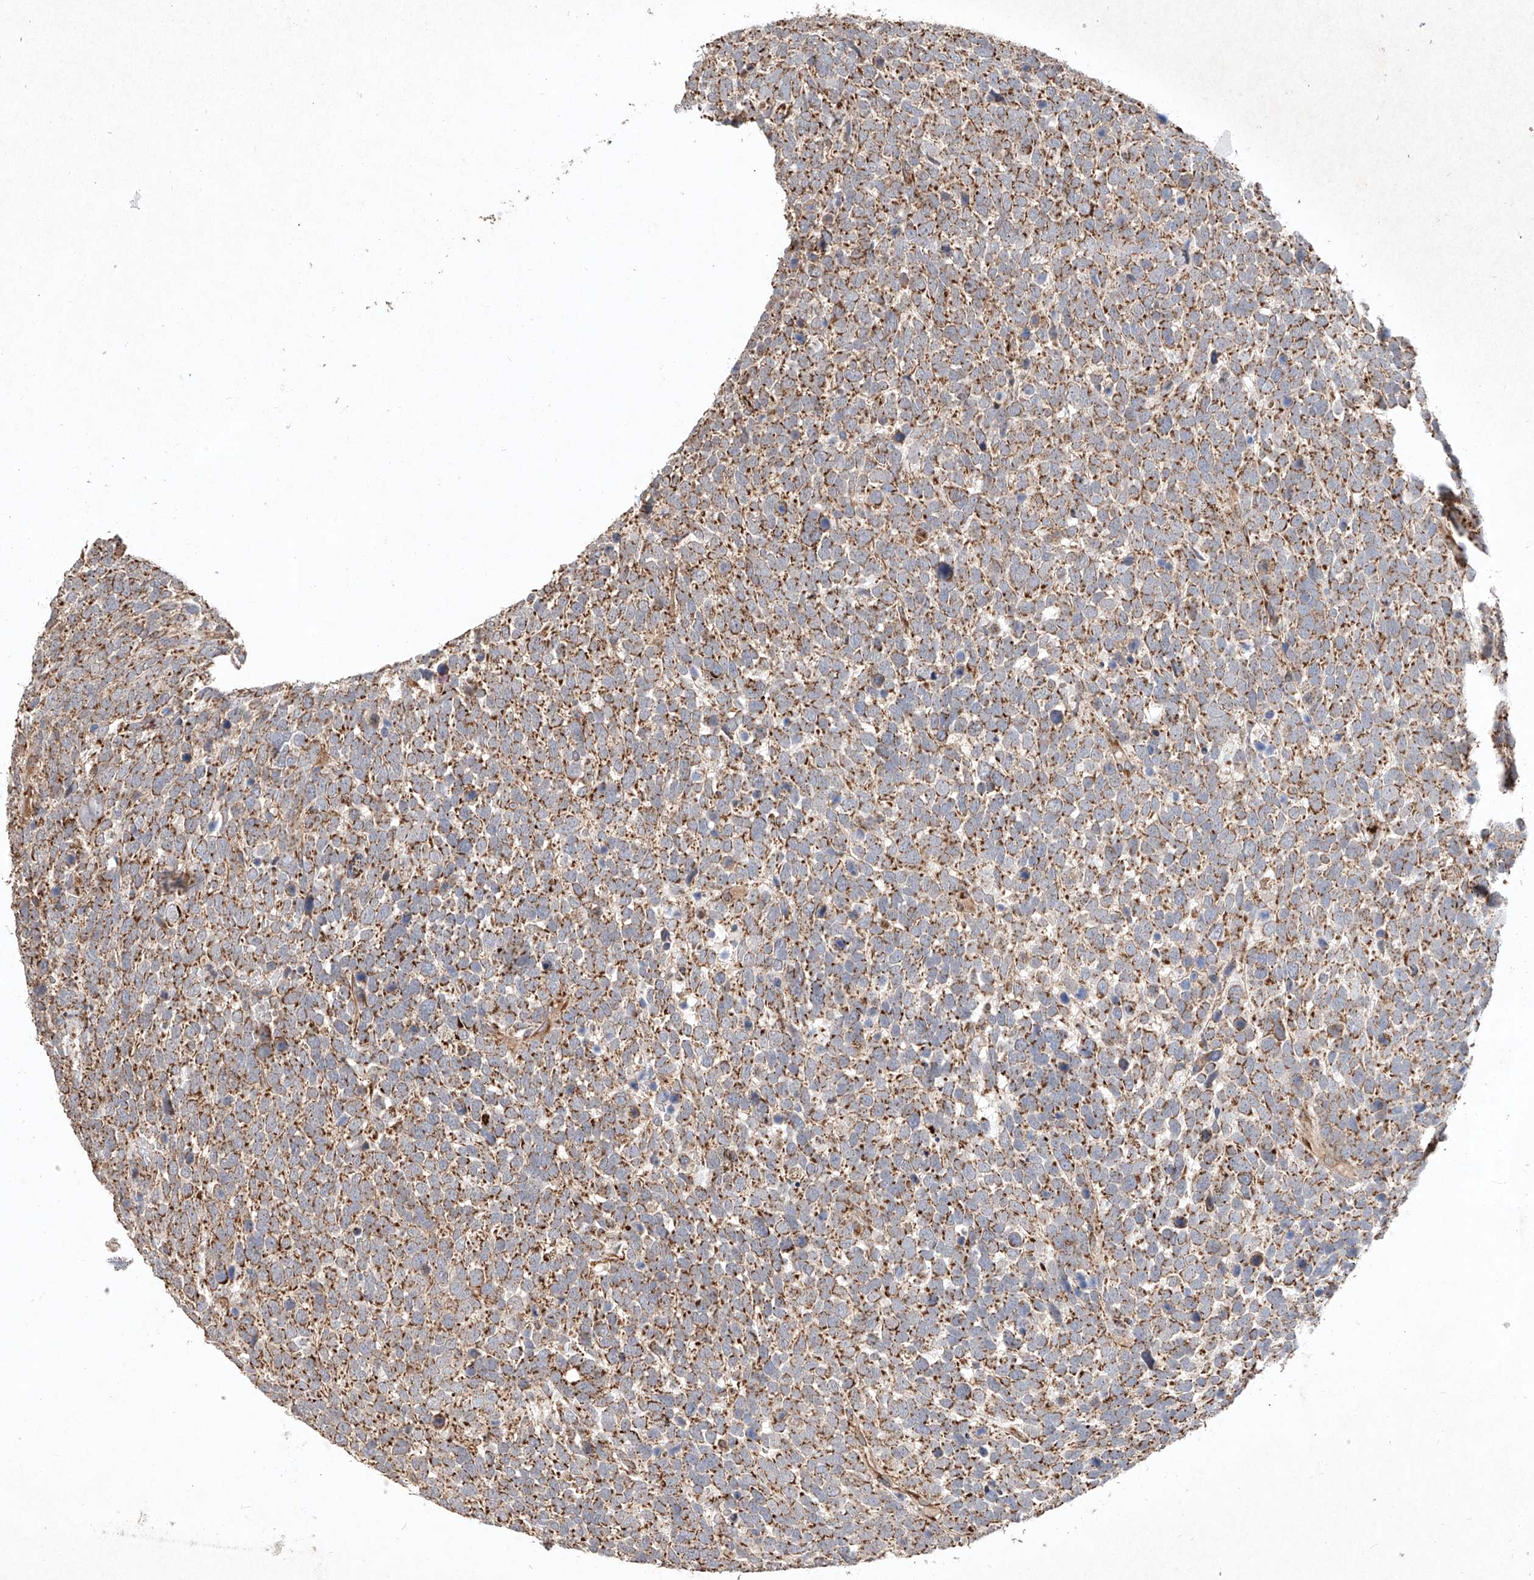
{"staining": {"intensity": "moderate", "quantity": ">75%", "location": "cytoplasmic/membranous"}, "tissue": "urothelial cancer", "cell_type": "Tumor cells", "image_type": "cancer", "snomed": [{"axis": "morphology", "description": "Urothelial carcinoma, High grade"}, {"axis": "topography", "description": "Urinary bladder"}], "caption": "Protein staining shows moderate cytoplasmic/membranous expression in about >75% of tumor cells in urothelial cancer.", "gene": "SEMA3B", "patient": {"sex": "female", "age": 82}}